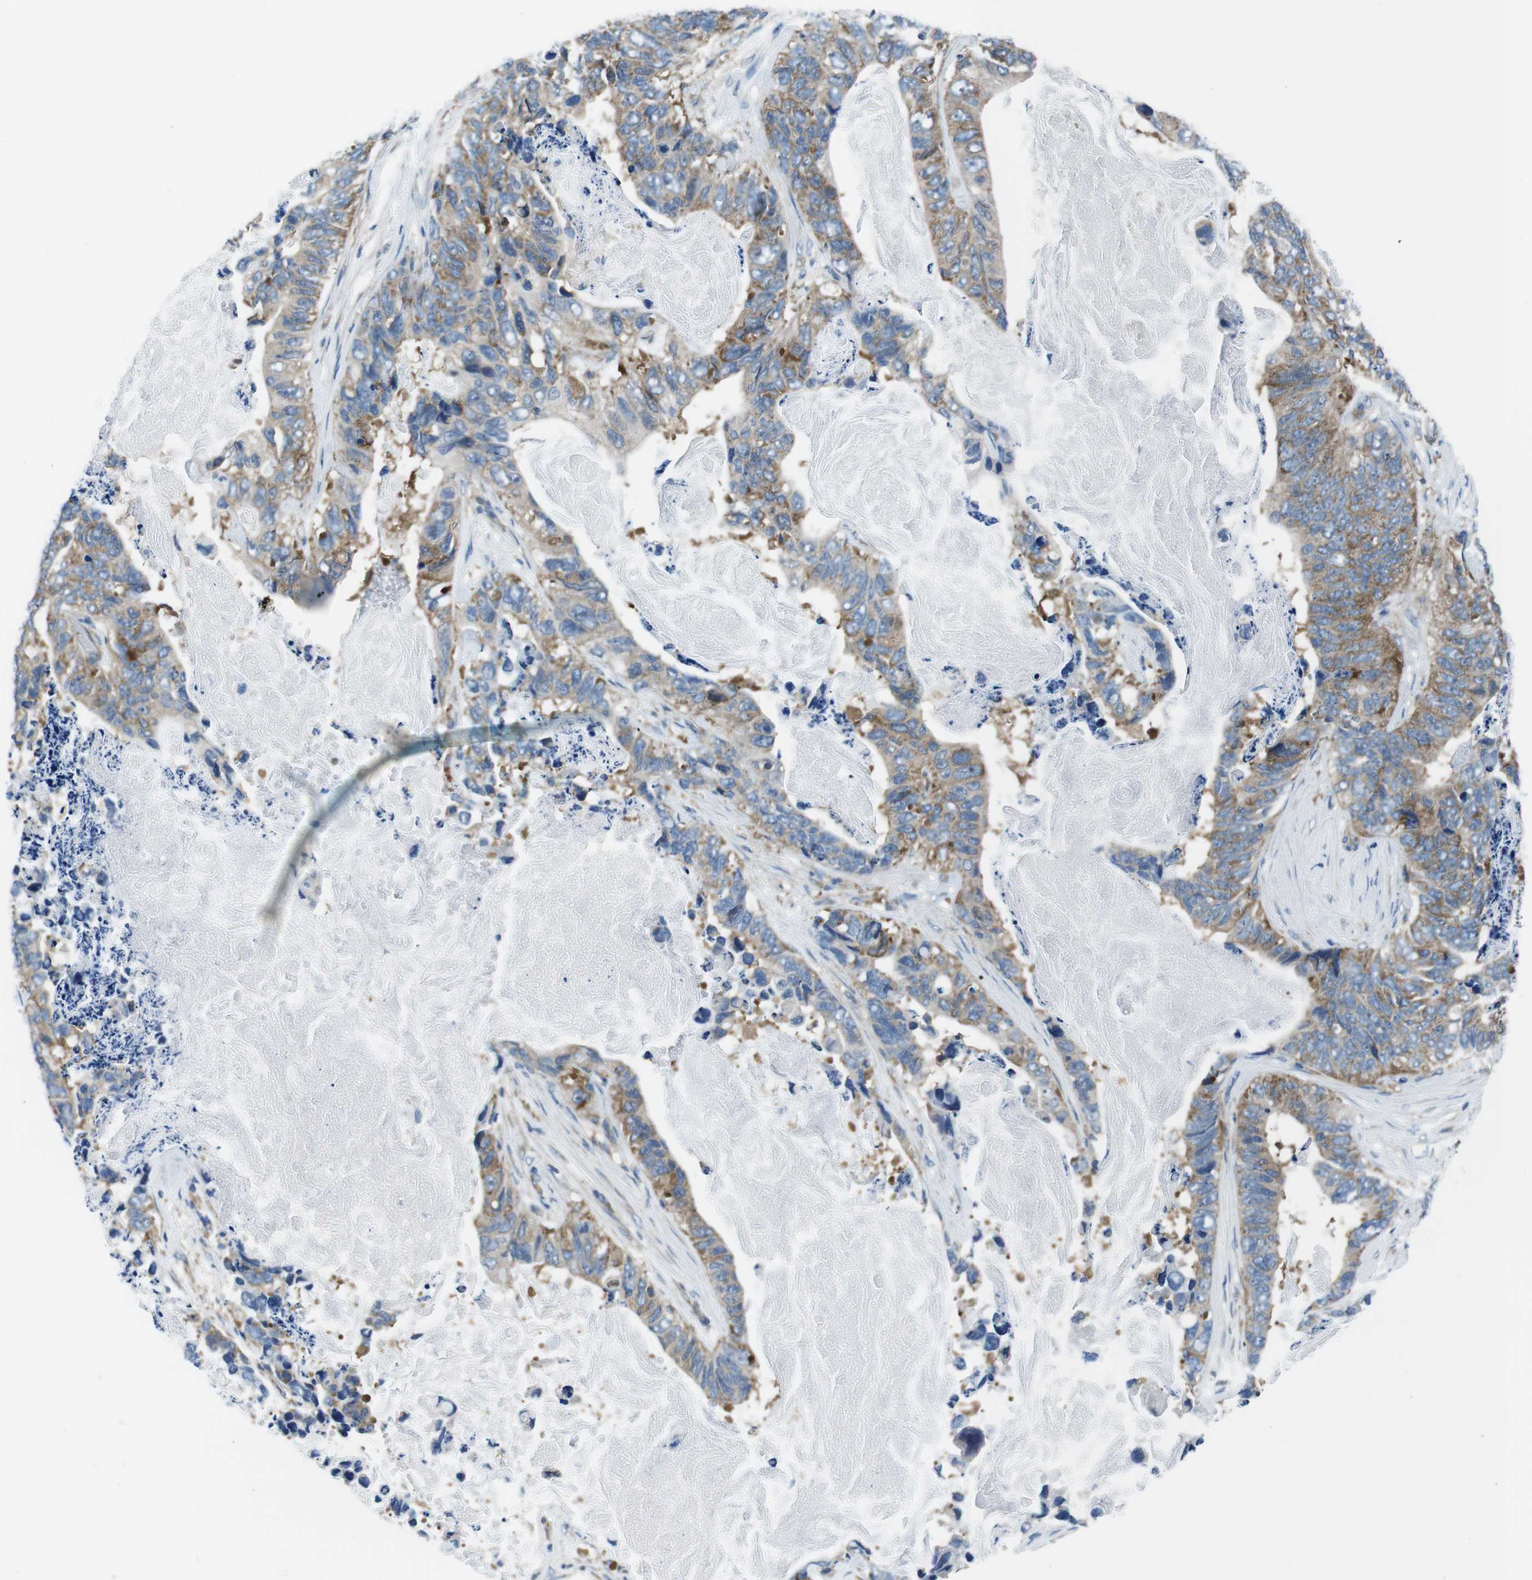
{"staining": {"intensity": "moderate", "quantity": ">75%", "location": "cytoplasmic/membranous"}, "tissue": "stomach cancer", "cell_type": "Tumor cells", "image_type": "cancer", "snomed": [{"axis": "morphology", "description": "Adenocarcinoma, NOS"}, {"axis": "topography", "description": "Stomach"}], "caption": "IHC (DAB) staining of stomach adenocarcinoma displays moderate cytoplasmic/membranous protein expression in about >75% of tumor cells.", "gene": "EIF2B5", "patient": {"sex": "female", "age": 89}}